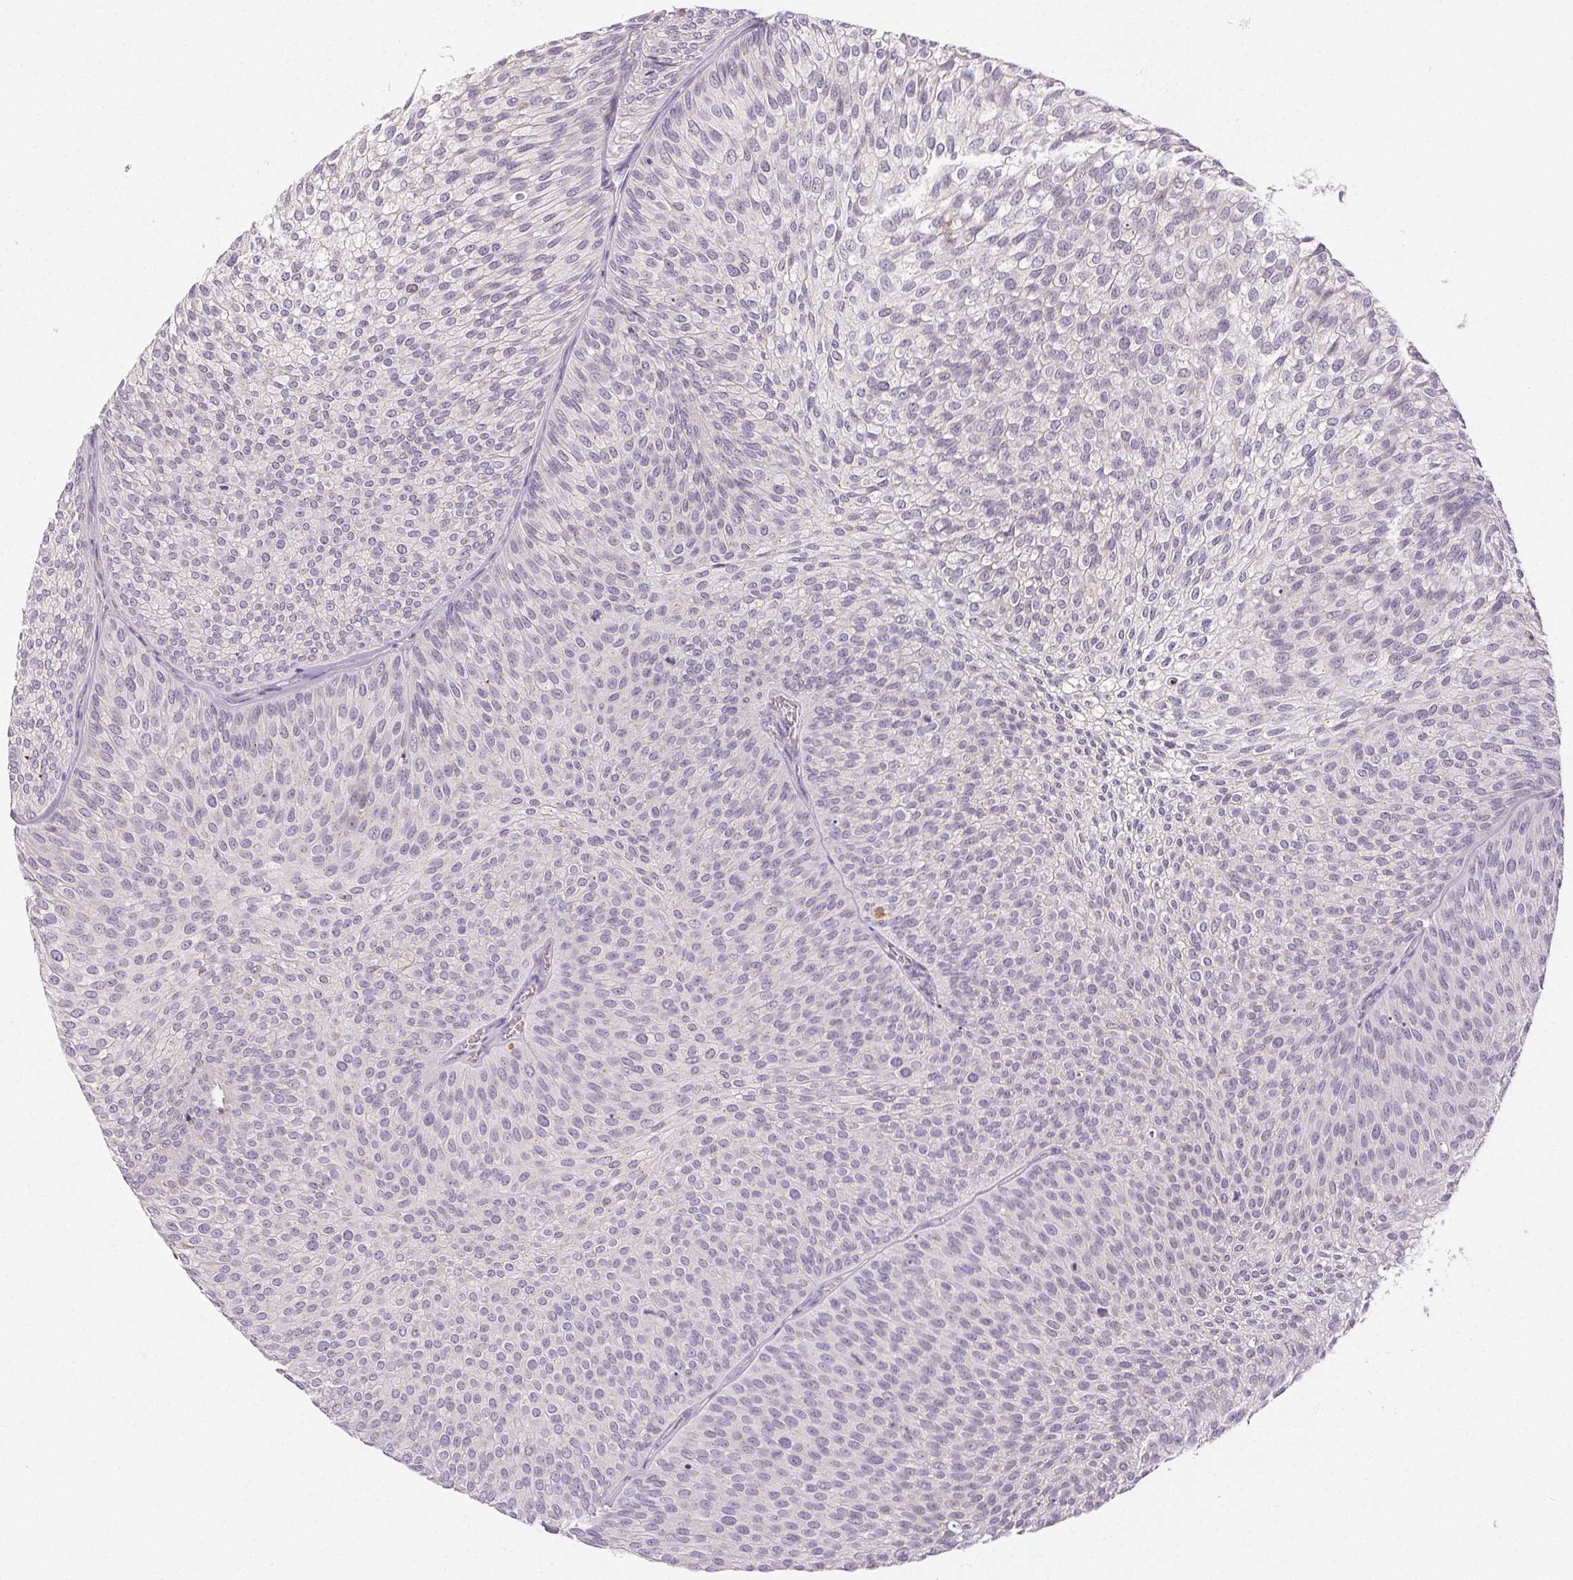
{"staining": {"intensity": "negative", "quantity": "none", "location": "none"}, "tissue": "urothelial cancer", "cell_type": "Tumor cells", "image_type": "cancer", "snomed": [{"axis": "morphology", "description": "Urothelial carcinoma, Low grade"}, {"axis": "topography", "description": "Urinary bladder"}], "caption": "Immunohistochemistry micrograph of human low-grade urothelial carcinoma stained for a protein (brown), which displays no expression in tumor cells. Nuclei are stained in blue.", "gene": "RPGRIP1", "patient": {"sex": "male", "age": 91}}